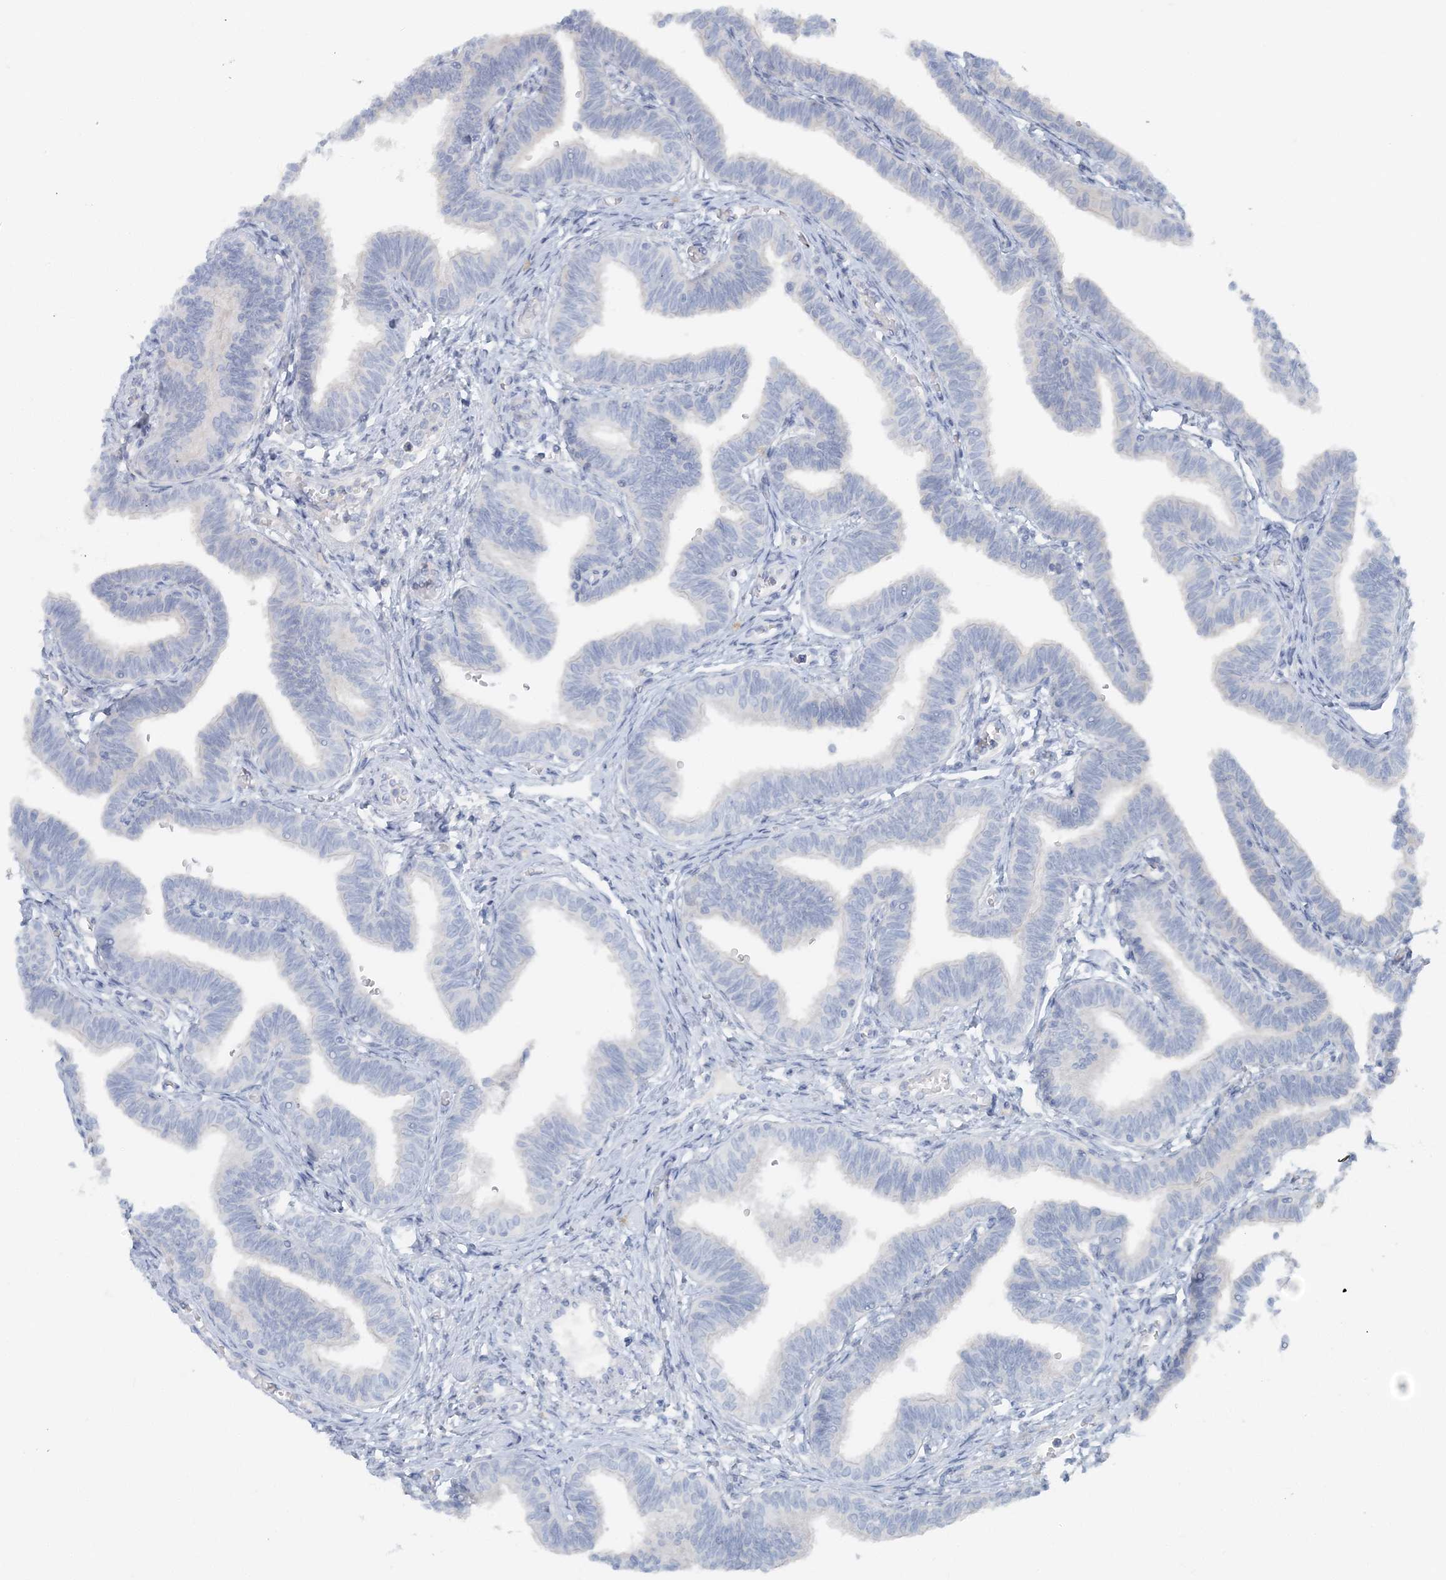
{"staining": {"intensity": "negative", "quantity": "none", "location": "none"}, "tissue": "fallopian tube", "cell_type": "Glandular cells", "image_type": "normal", "snomed": [{"axis": "morphology", "description": "Normal tissue, NOS"}, {"axis": "topography", "description": "Fallopian tube"}, {"axis": "topography", "description": "Ovary"}], "caption": "There is no significant positivity in glandular cells of fallopian tube. (Stains: DAB (3,3'-diaminobenzidine) IHC with hematoxylin counter stain, Microscopy: brightfield microscopy at high magnification).", "gene": "ATP11A", "patient": {"sex": "female", "age": 23}}